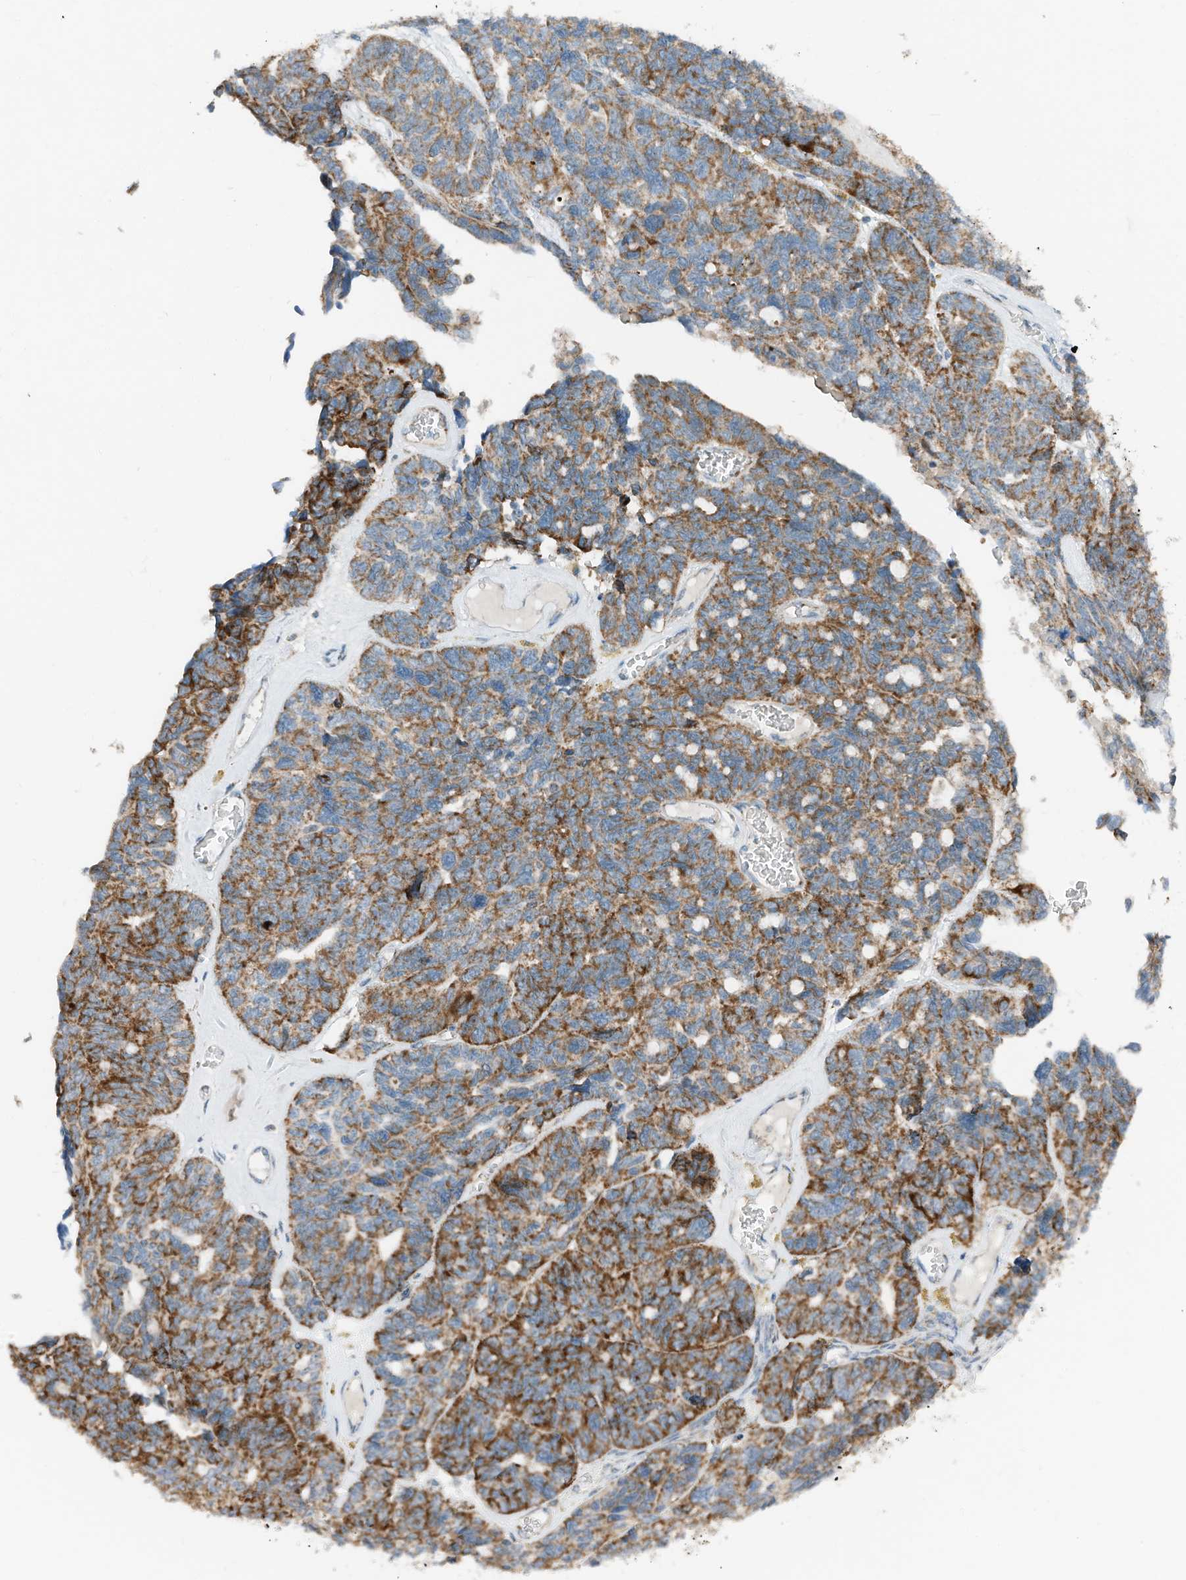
{"staining": {"intensity": "strong", "quantity": ">75%", "location": "cytoplasmic/membranous"}, "tissue": "ovarian cancer", "cell_type": "Tumor cells", "image_type": "cancer", "snomed": [{"axis": "morphology", "description": "Cystadenocarcinoma, serous, NOS"}, {"axis": "topography", "description": "Ovary"}], "caption": "An image showing strong cytoplasmic/membranous positivity in approximately >75% of tumor cells in serous cystadenocarcinoma (ovarian), as visualized by brown immunohistochemical staining.", "gene": "RMND1", "patient": {"sex": "female", "age": 79}}